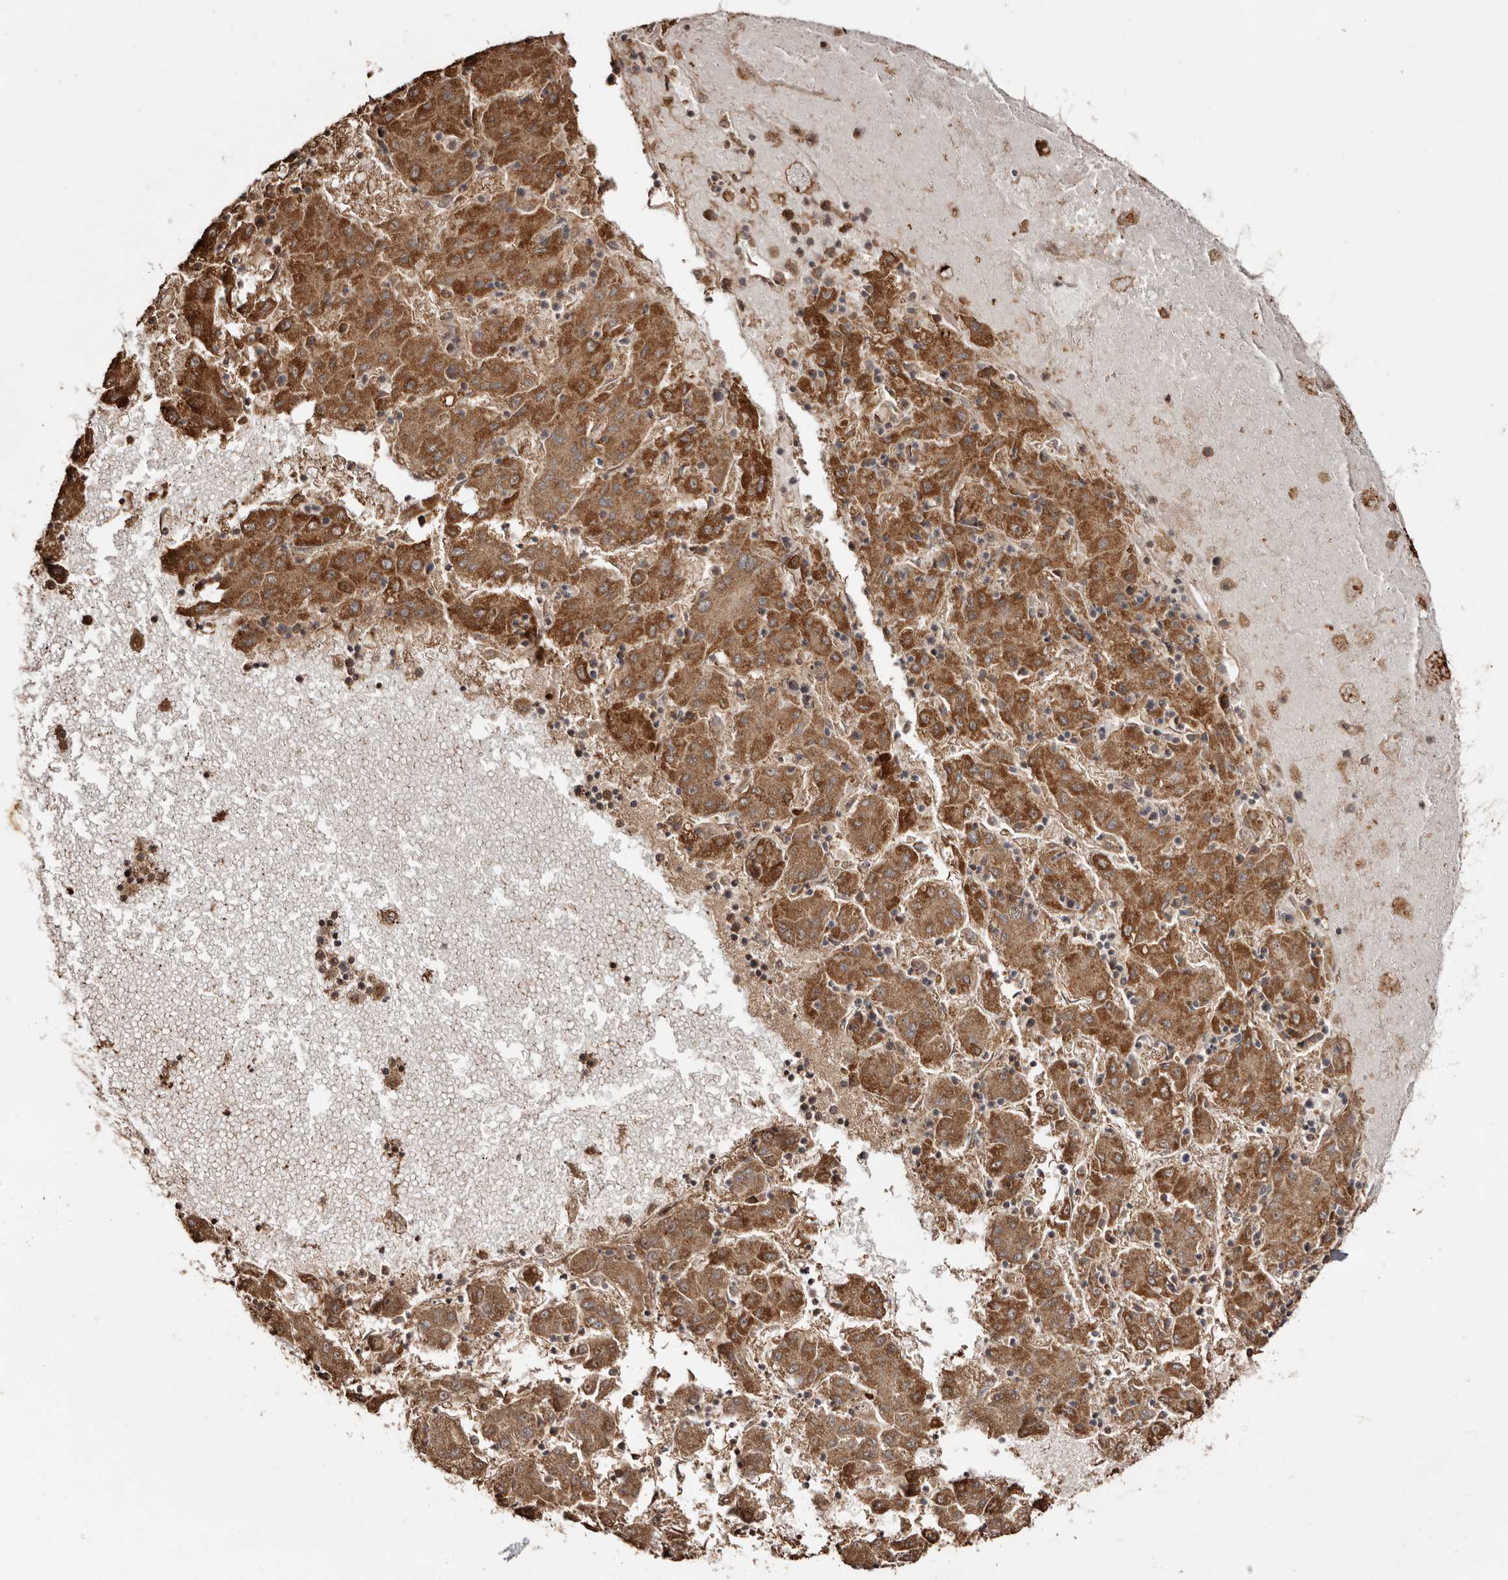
{"staining": {"intensity": "strong", "quantity": ">75%", "location": "cytoplasmic/membranous"}, "tissue": "liver cancer", "cell_type": "Tumor cells", "image_type": "cancer", "snomed": [{"axis": "morphology", "description": "Carcinoma, Hepatocellular, NOS"}, {"axis": "topography", "description": "Liver"}], "caption": "Liver cancer stained with DAB IHC reveals high levels of strong cytoplasmic/membranous expression in about >75% of tumor cells. Ihc stains the protein in brown and the nuclei are stained blue.", "gene": "MACC1", "patient": {"sex": "male", "age": 72}}